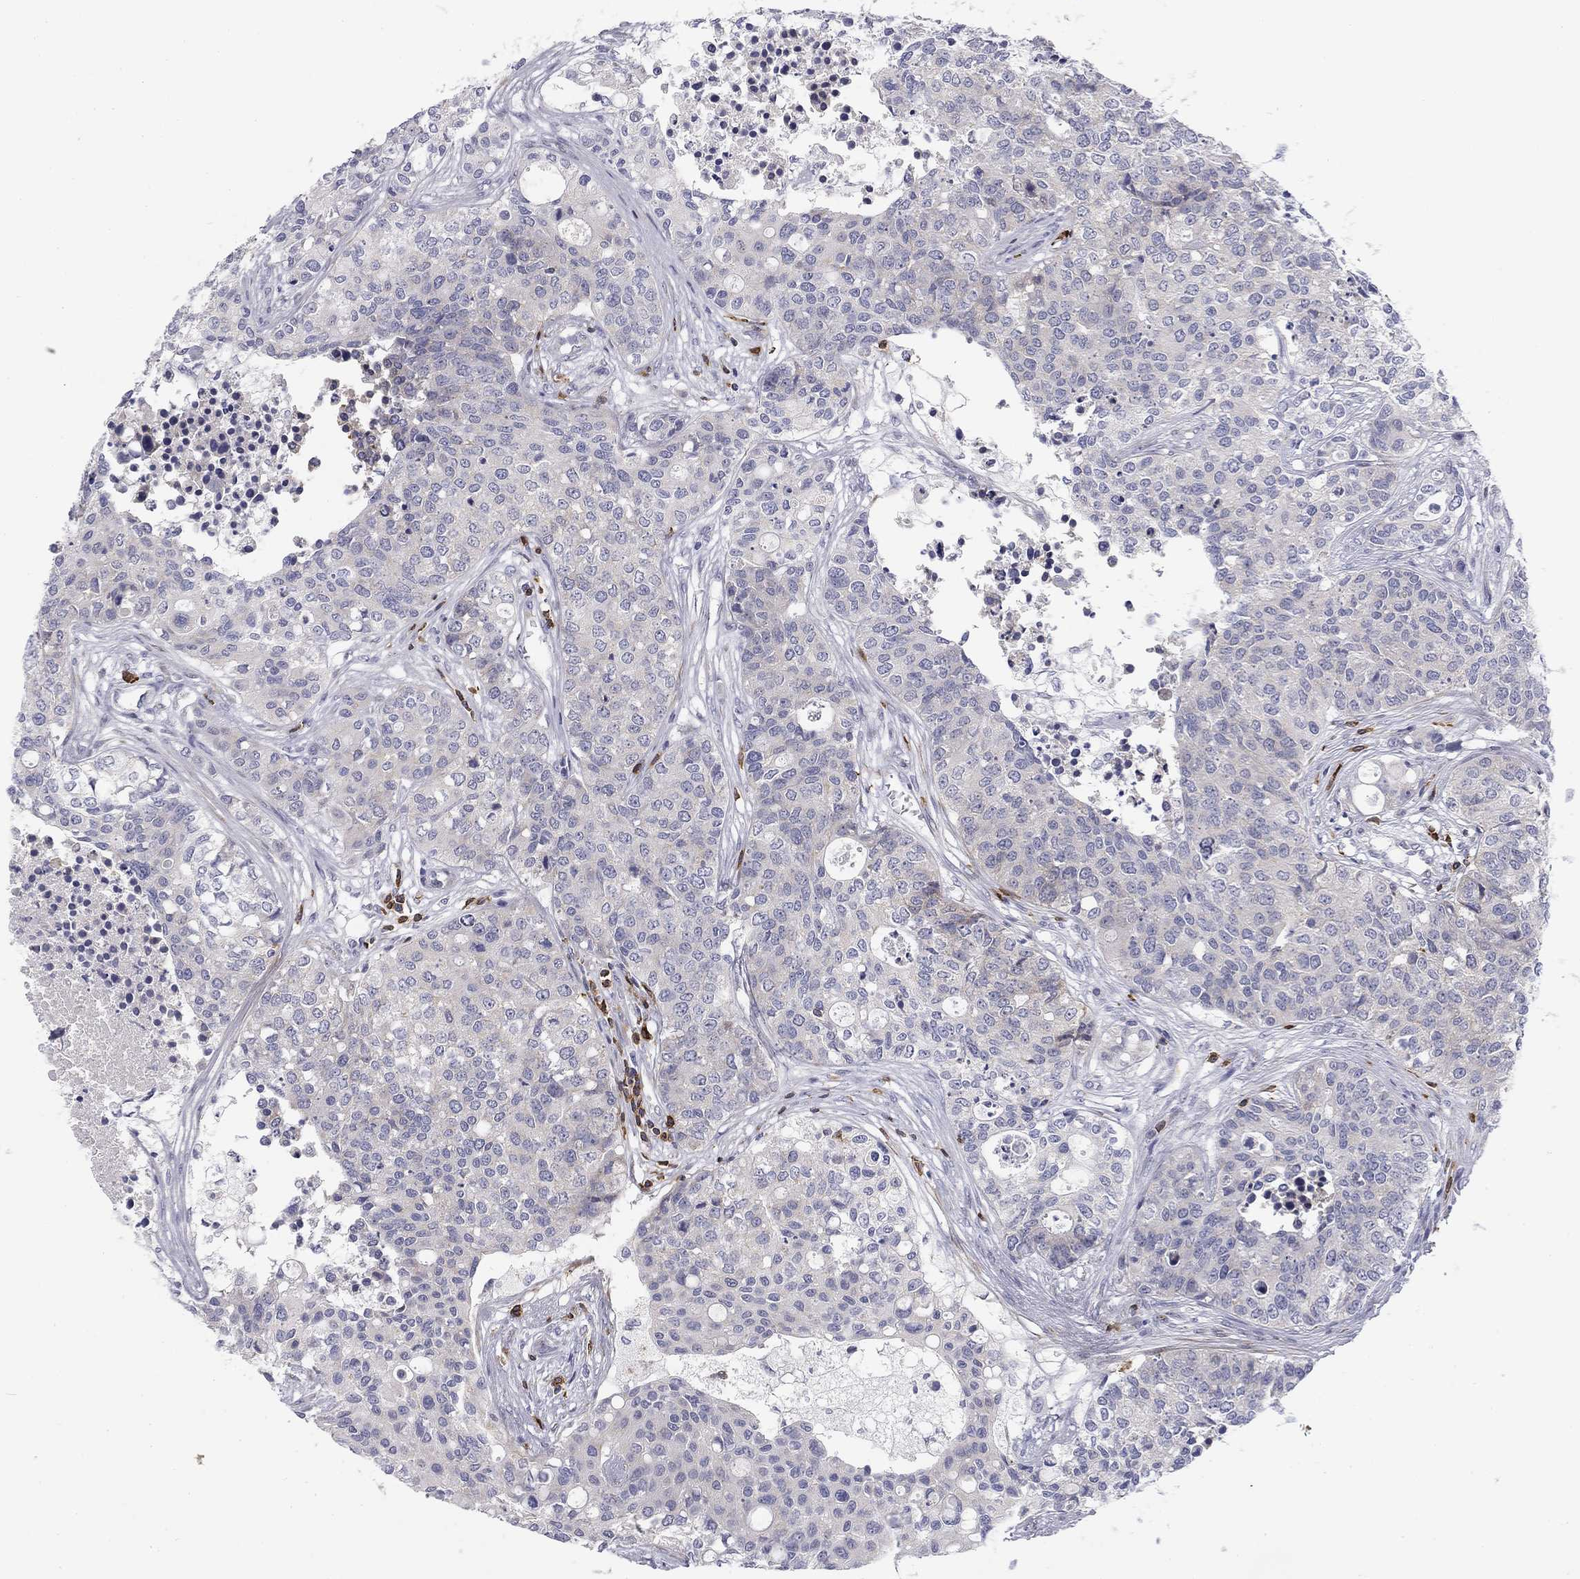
{"staining": {"intensity": "negative", "quantity": "none", "location": "none"}, "tissue": "carcinoid", "cell_type": "Tumor cells", "image_type": "cancer", "snomed": [{"axis": "morphology", "description": "Carcinoid, malignant, NOS"}, {"axis": "topography", "description": "Colon"}], "caption": "Carcinoid was stained to show a protein in brown. There is no significant staining in tumor cells. (Brightfield microscopy of DAB (3,3'-diaminobenzidine) immunohistochemistry at high magnification).", "gene": "TRAT1", "patient": {"sex": "male", "age": 81}}